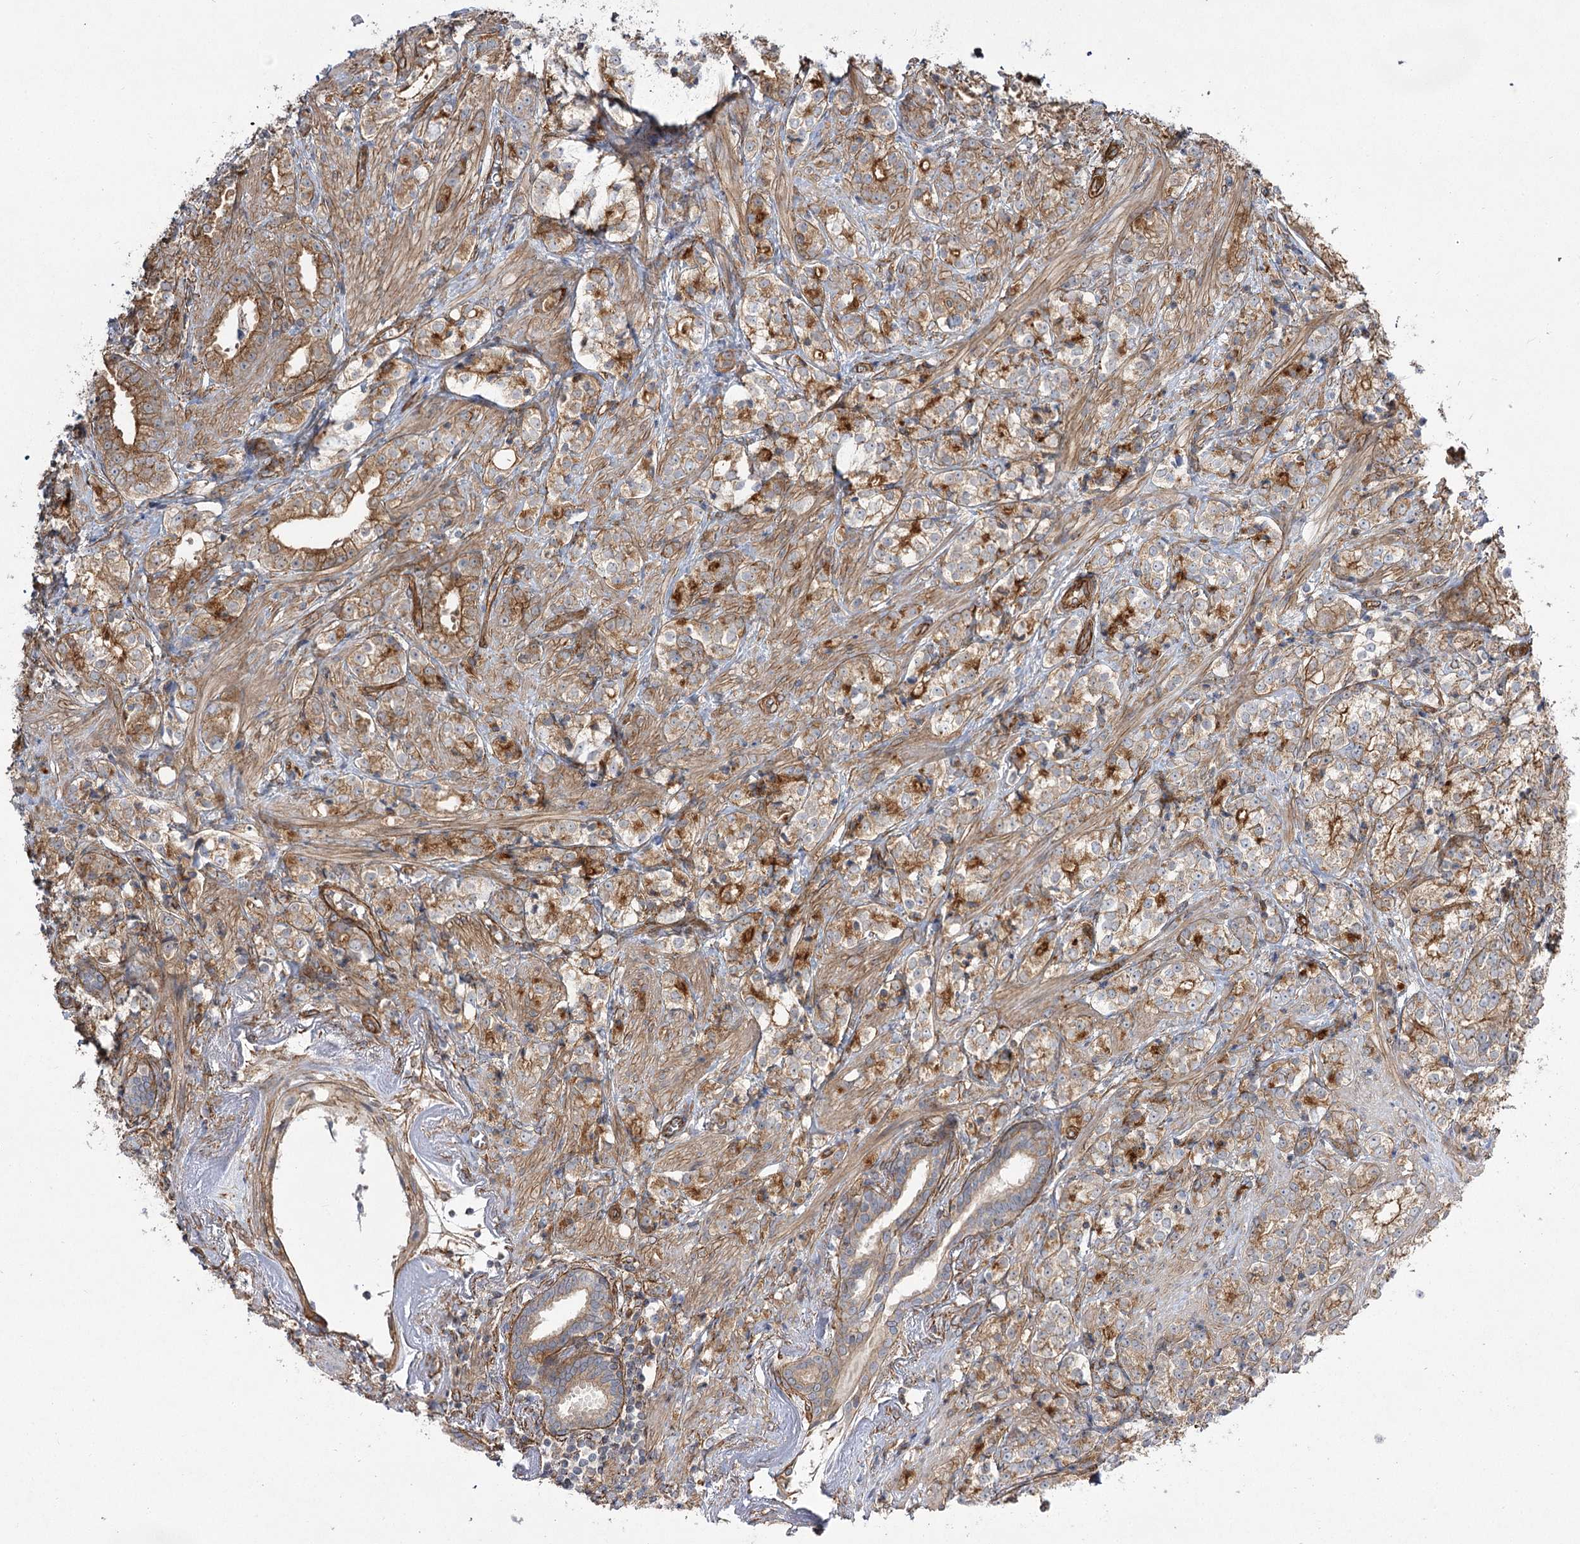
{"staining": {"intensity": "moderate", "quantity": ">75%", "location": "cytoplasmic/membranous"}, "tissue": "prostate cancer", "cell_type": "Tumor cells", "image_type": "cancer", "snomed": [{"axis": "morphology", "description": "Adenocarcinoma, High grade"}, {"axis": "topography", "description": "Prostate"}], "caption": "A brown stain highlights moderate cytoplasmic/membranous expression of a protein in human prostate cancer tumor cells.", "gene": "SH3BP5L", "patient": {"sex": "male", "age": 69}}